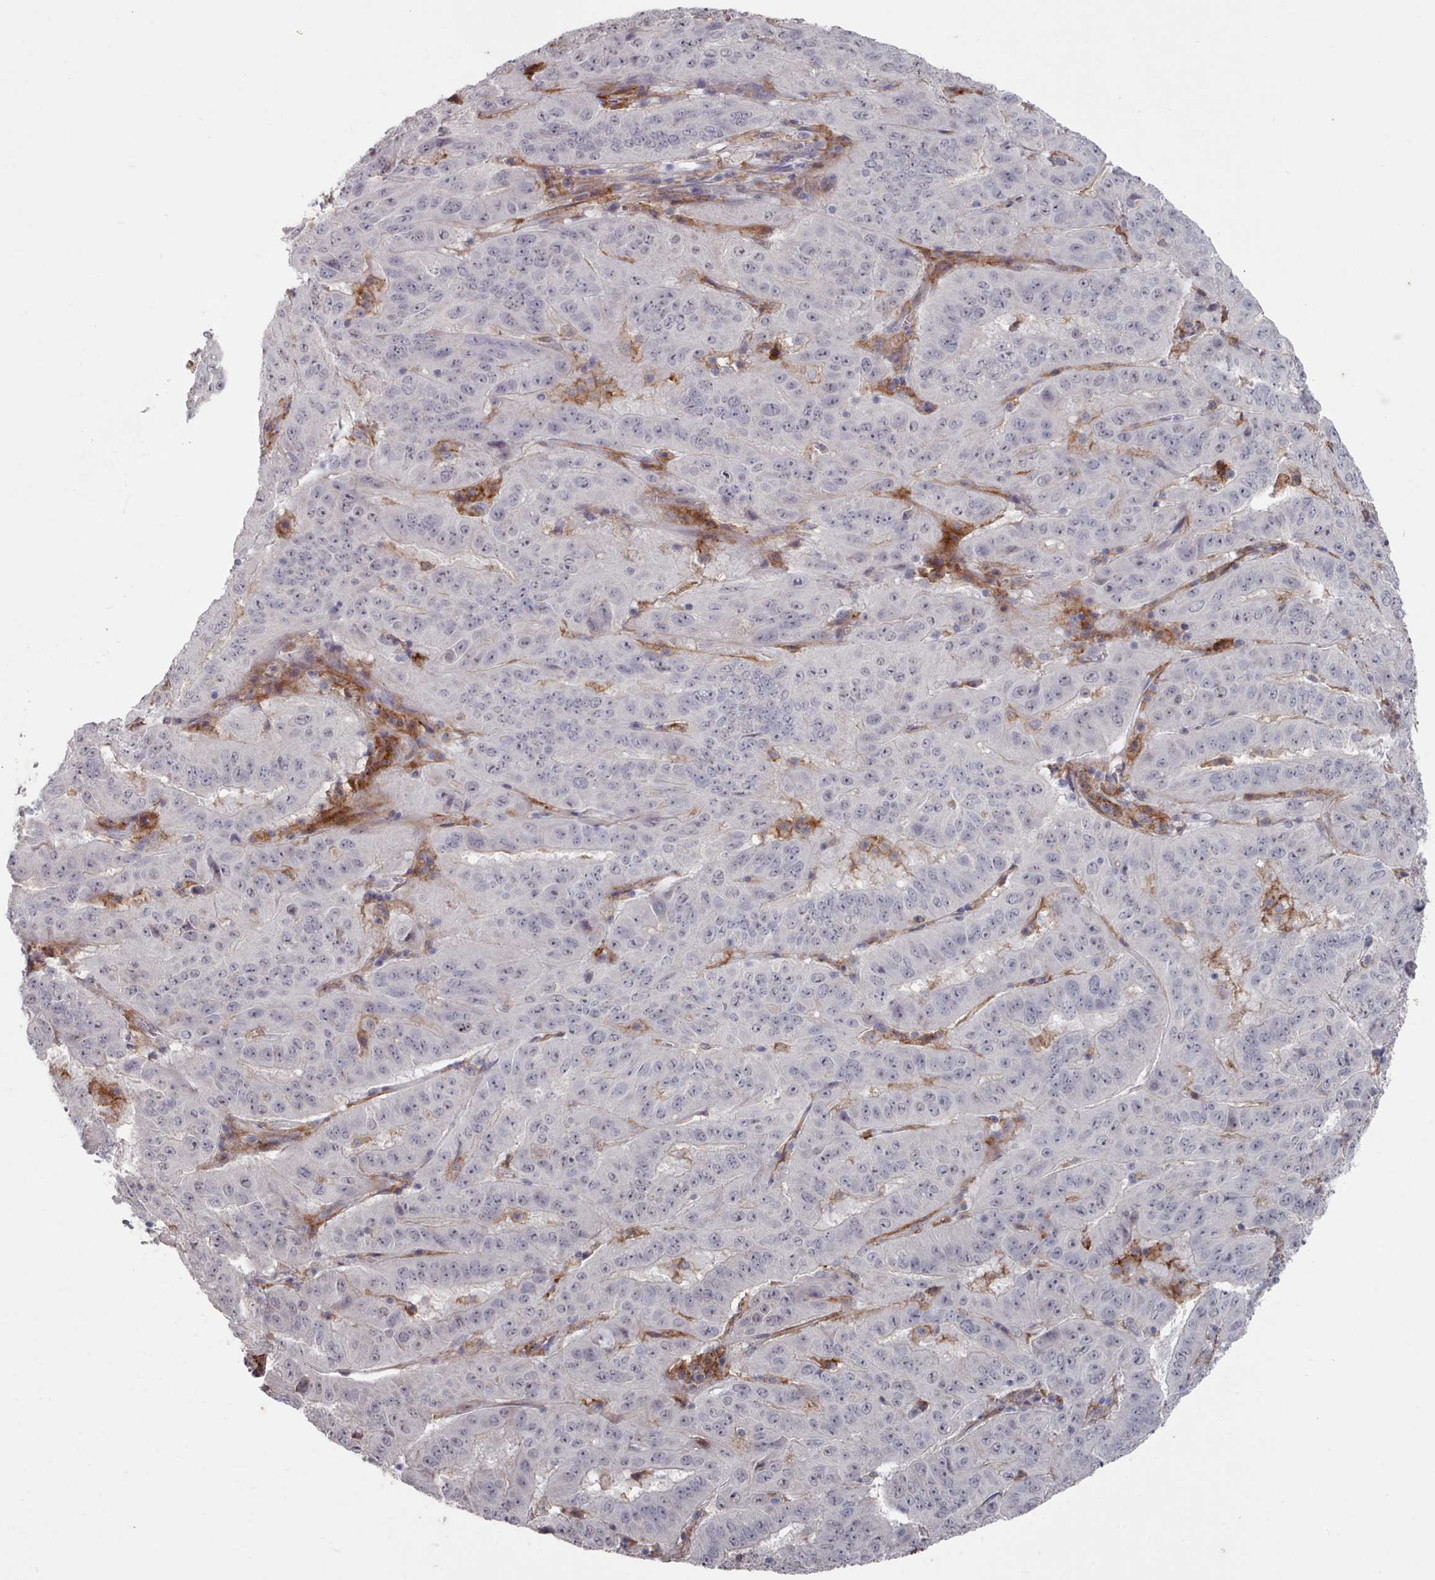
{"staining": {"intensity": "negative", "quantity": "none", "location": "none"}, "tissue": "pancreatic cancer", "cell_type": "Tumor cells", "image_type": "cancer", "snomed": [{"axis": "morphology", "description": "Adenocarcinoma, NOS"}, {"axis": "topography", "description": "Pancreas"}], "caption": "Immunohistochemical staining of pancreatic cancer exhibits no significant staining in tumor cells.", "gene": "COL8A2", "patient": {"sex": "male", "age": 63}}